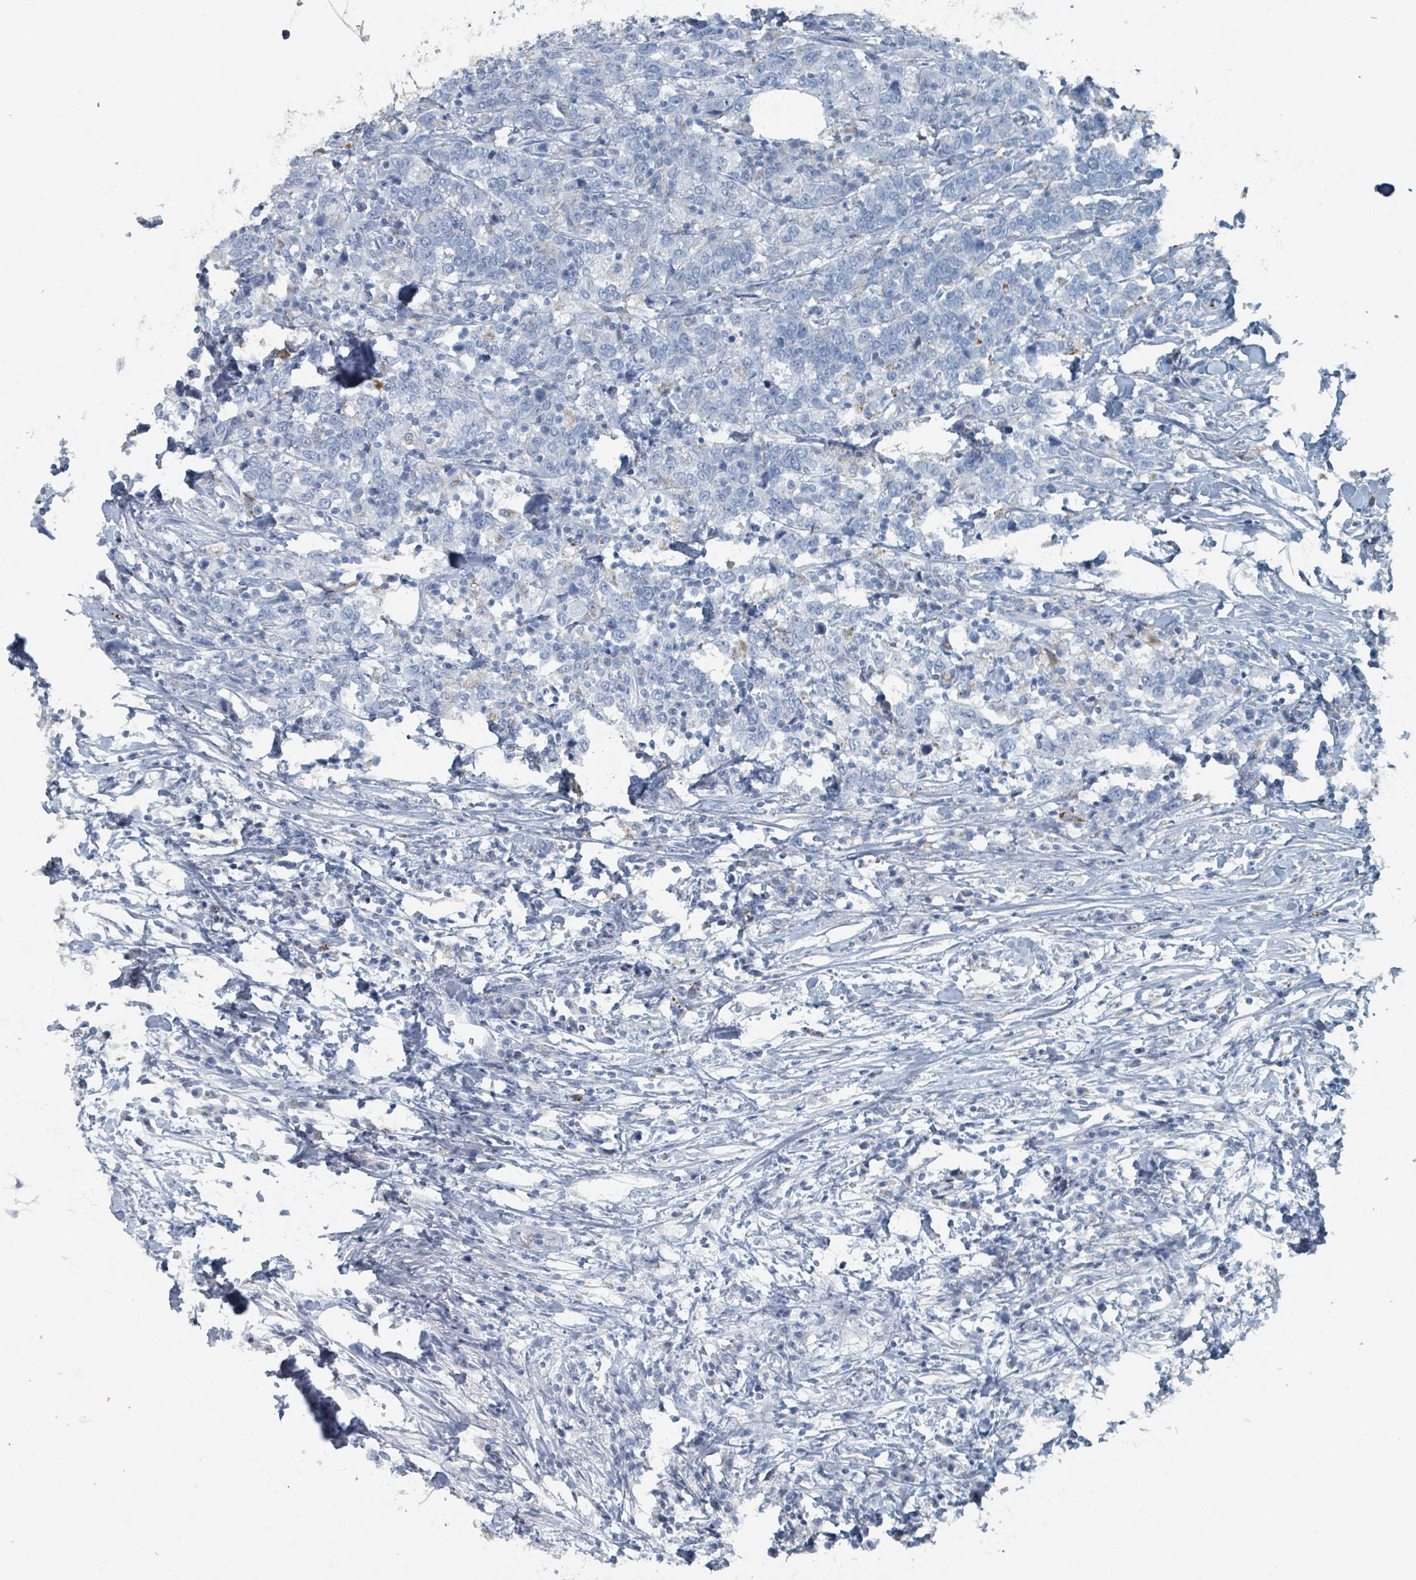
{"staining": {"intensity": "negative", "quantity": "none", "location": "none"}, "tissue": "urothelial cancer", "cell_type": "Tumor cells", "image_type": "cancer", "snomed": [{"axis": "morphology", "description": "Urothelial carcinoma, High grade"}, {"axis": "topography", "description": "Urinary bladder"}], "caption": "DAB (3,3'-diaminobenzidine) immunohistochemical staining of human urothelial carcinoma (high-grade) demonstrates no significant positivity in tumor cells.", "gene": "GAMT", "patient": {"sex": "male", "age": 61}}